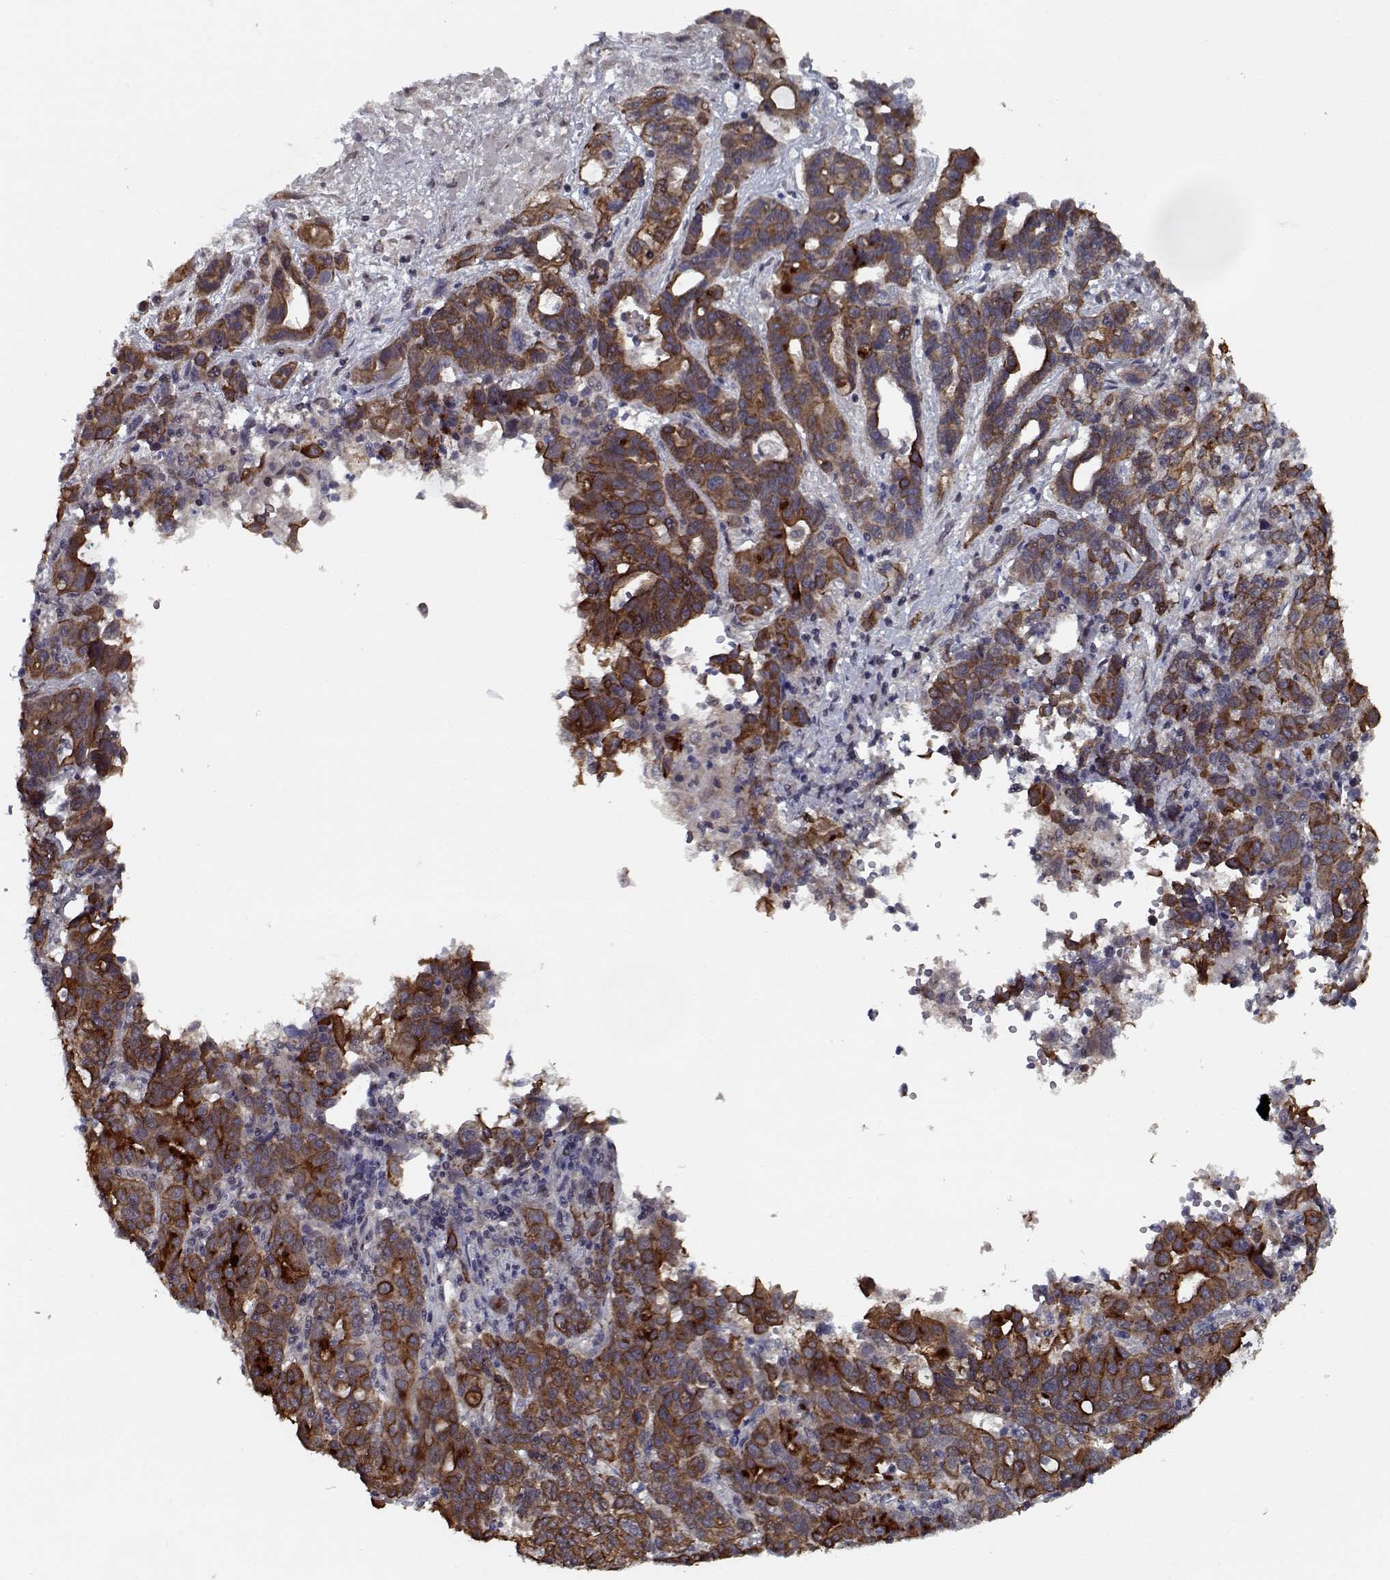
{"staining": {"intensity": "strong", "quantity": ">75%", "location": "cytoplasmic/membranous"}, "tissue": "liver cancer", "cell_type": "Tumor cells", "image_type": "cancer", "snomed": [{"axis": "morphology", "description": "Adenocarcinoma, NOS"}, {"axis": "morphology", "description": "Cholangiocarcinoma"}, {"axis": "topography", "description": "Liver"}], "caption": "There is high levels of strong cytoplasmic/membranous positivity in tumor cells of liver adenocarcinoma, as demonstrated by immunohistochemical staining (brown color).", "gene": "NLK", "patient": {"sex": "male", "age": 64}}